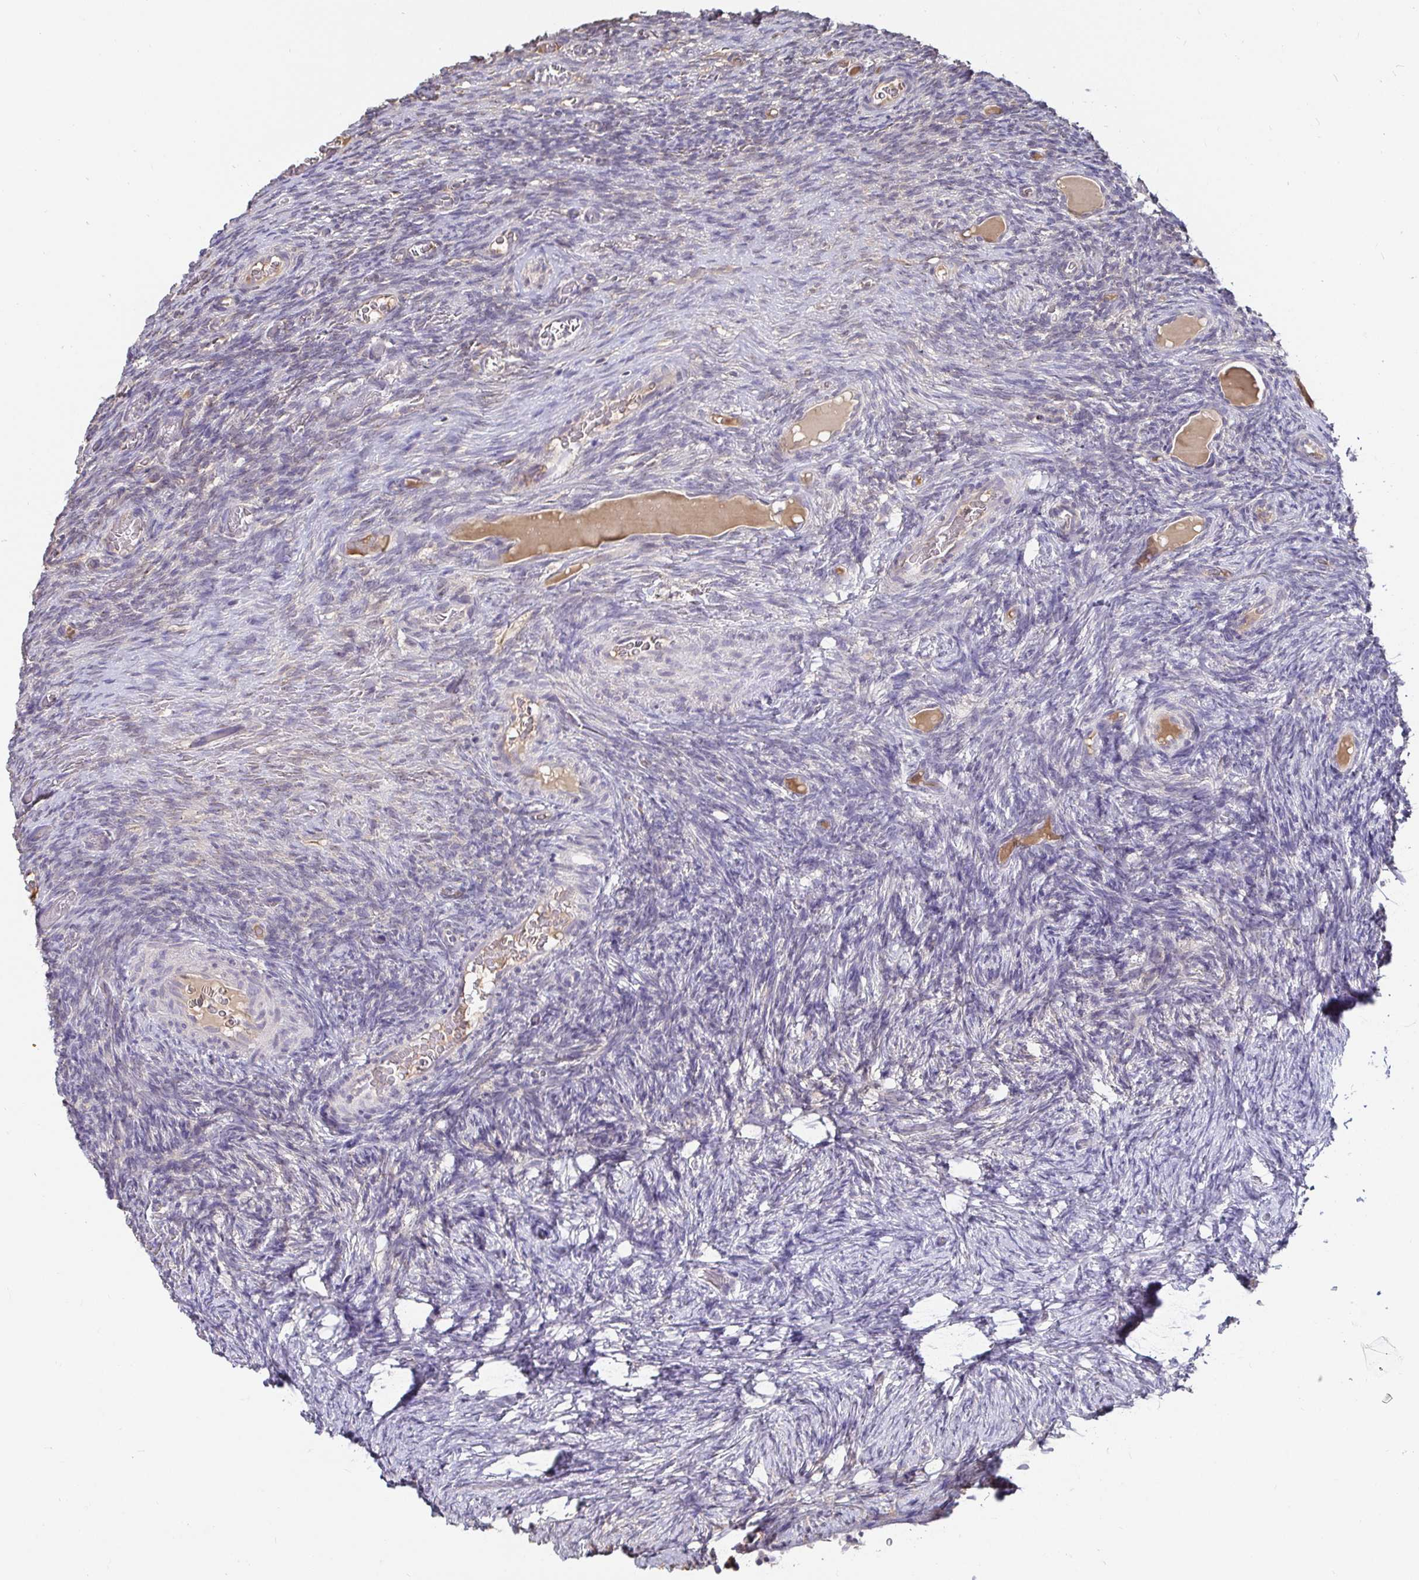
{"staining": {"intensity": "negative", "quantity": "none", "location": "none"}, "tissue": "ovary", "cell_type": "Ovarian stroma cells", "image_type": "normal", "snomed": [{"axis": "morphology", "description": "Normal tissue, NOS"}, {"axis": "topography", "description": "Ovary"}], "caption": "High magnification brightfield microscopy of normal ovary stained with DAB (3,3'-diaminobenzidine) (brown) and counterstained with hematoxylin (blue): ovarian stroma cells show no significant positivity.", "gene": "ANLN", "patient": {"sex": "female", "age": 34}}